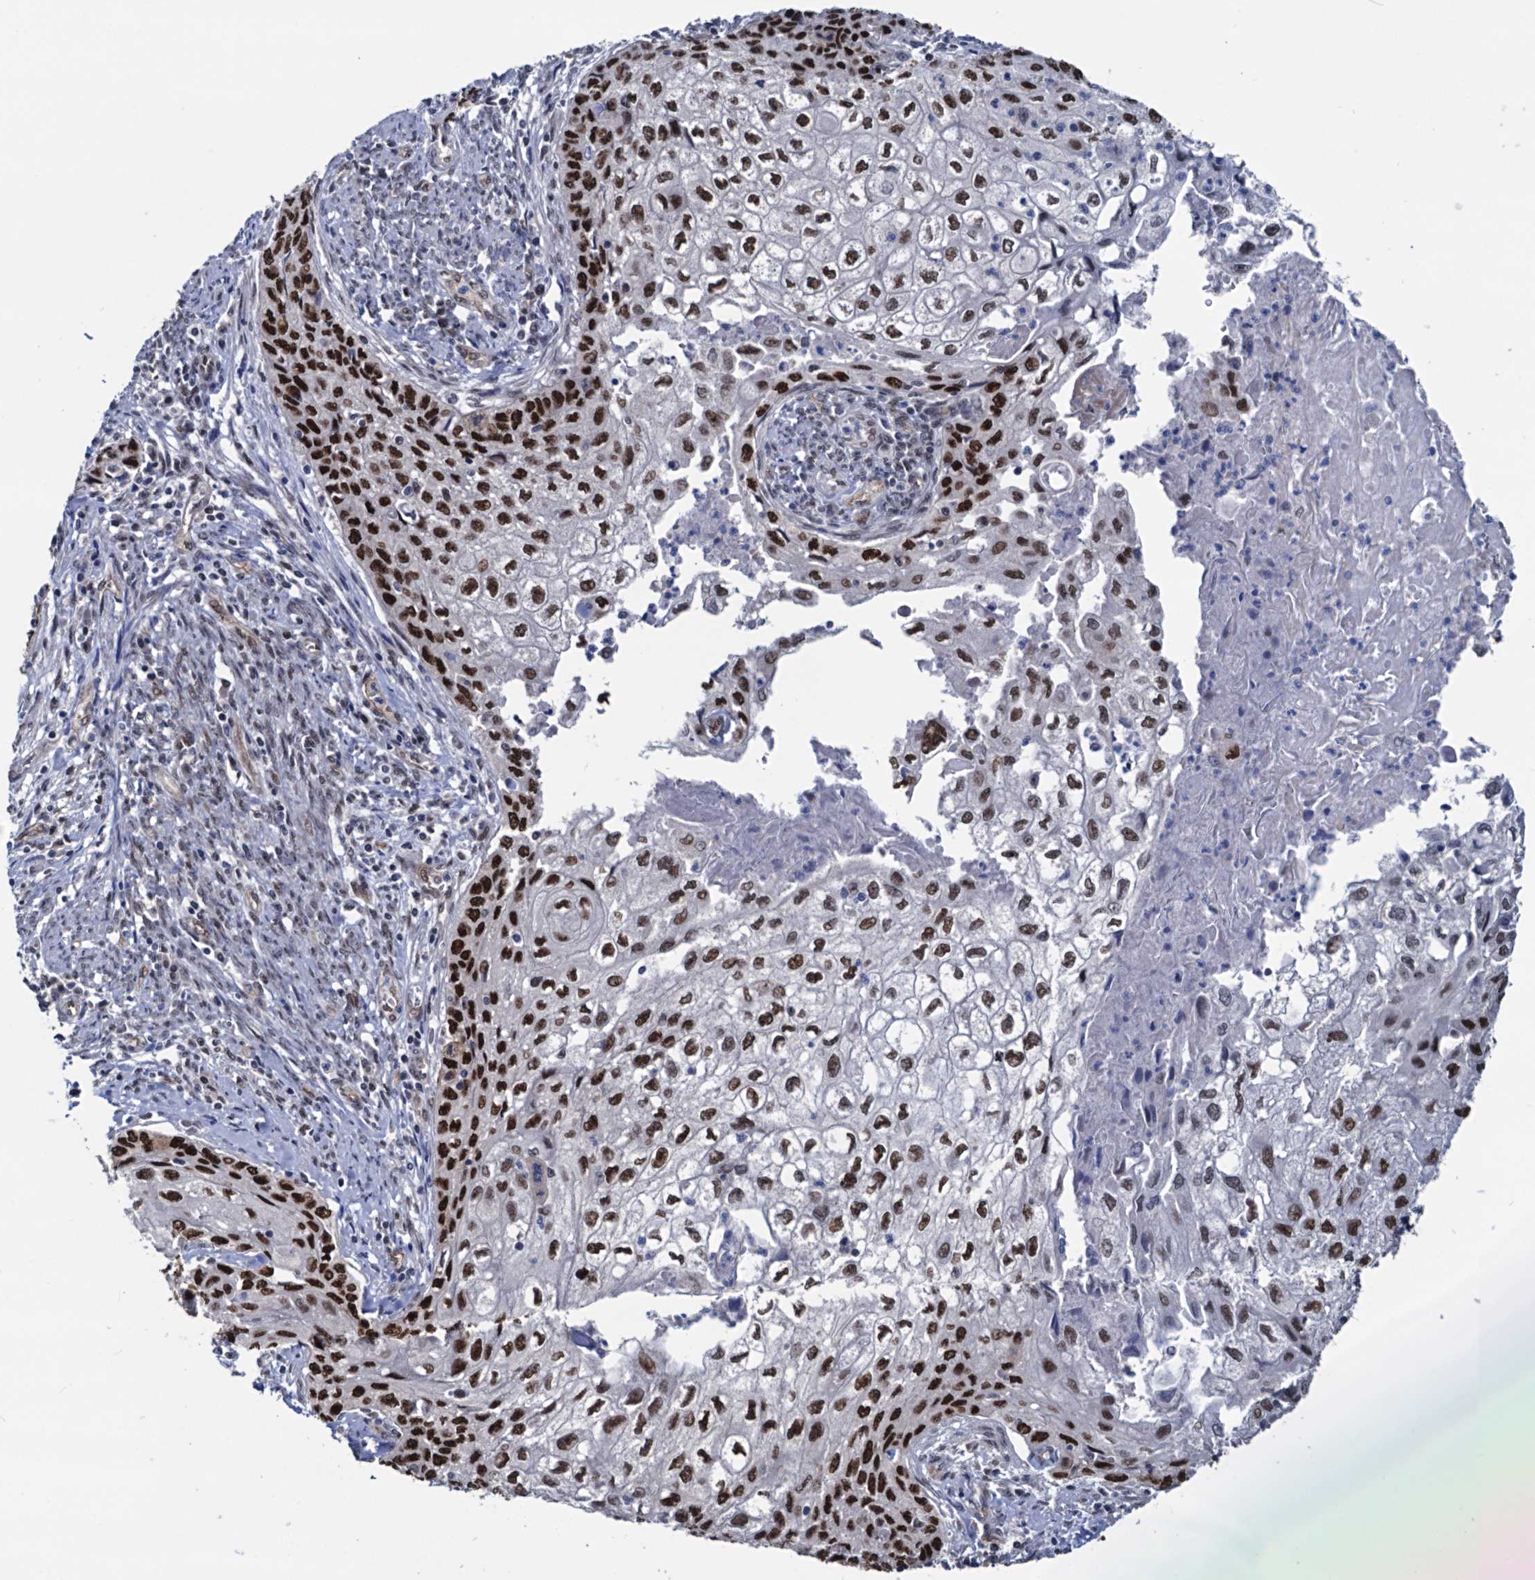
{"staining": {"intensity": "strong", "quantity": ">75%", "location": "nuclear"}, "tissue": "cervical cancer", "cell_type": "Tumor cells", "image_type": "cancer", "snomed": [{"axis": "morphology", "description": "Squamous cell carcinoma, NOS"}, {"axis": "topography", "description": "Cervix"}], "caption": "DAB (3,3'-diaminobenzidine) immunohistochemical staining of human cervical cancer shows strong nuclear protein positivity in about >75% of tumor cells.", "gene": "GALNT11", "patient": {"sex": "female", "age": 67}}